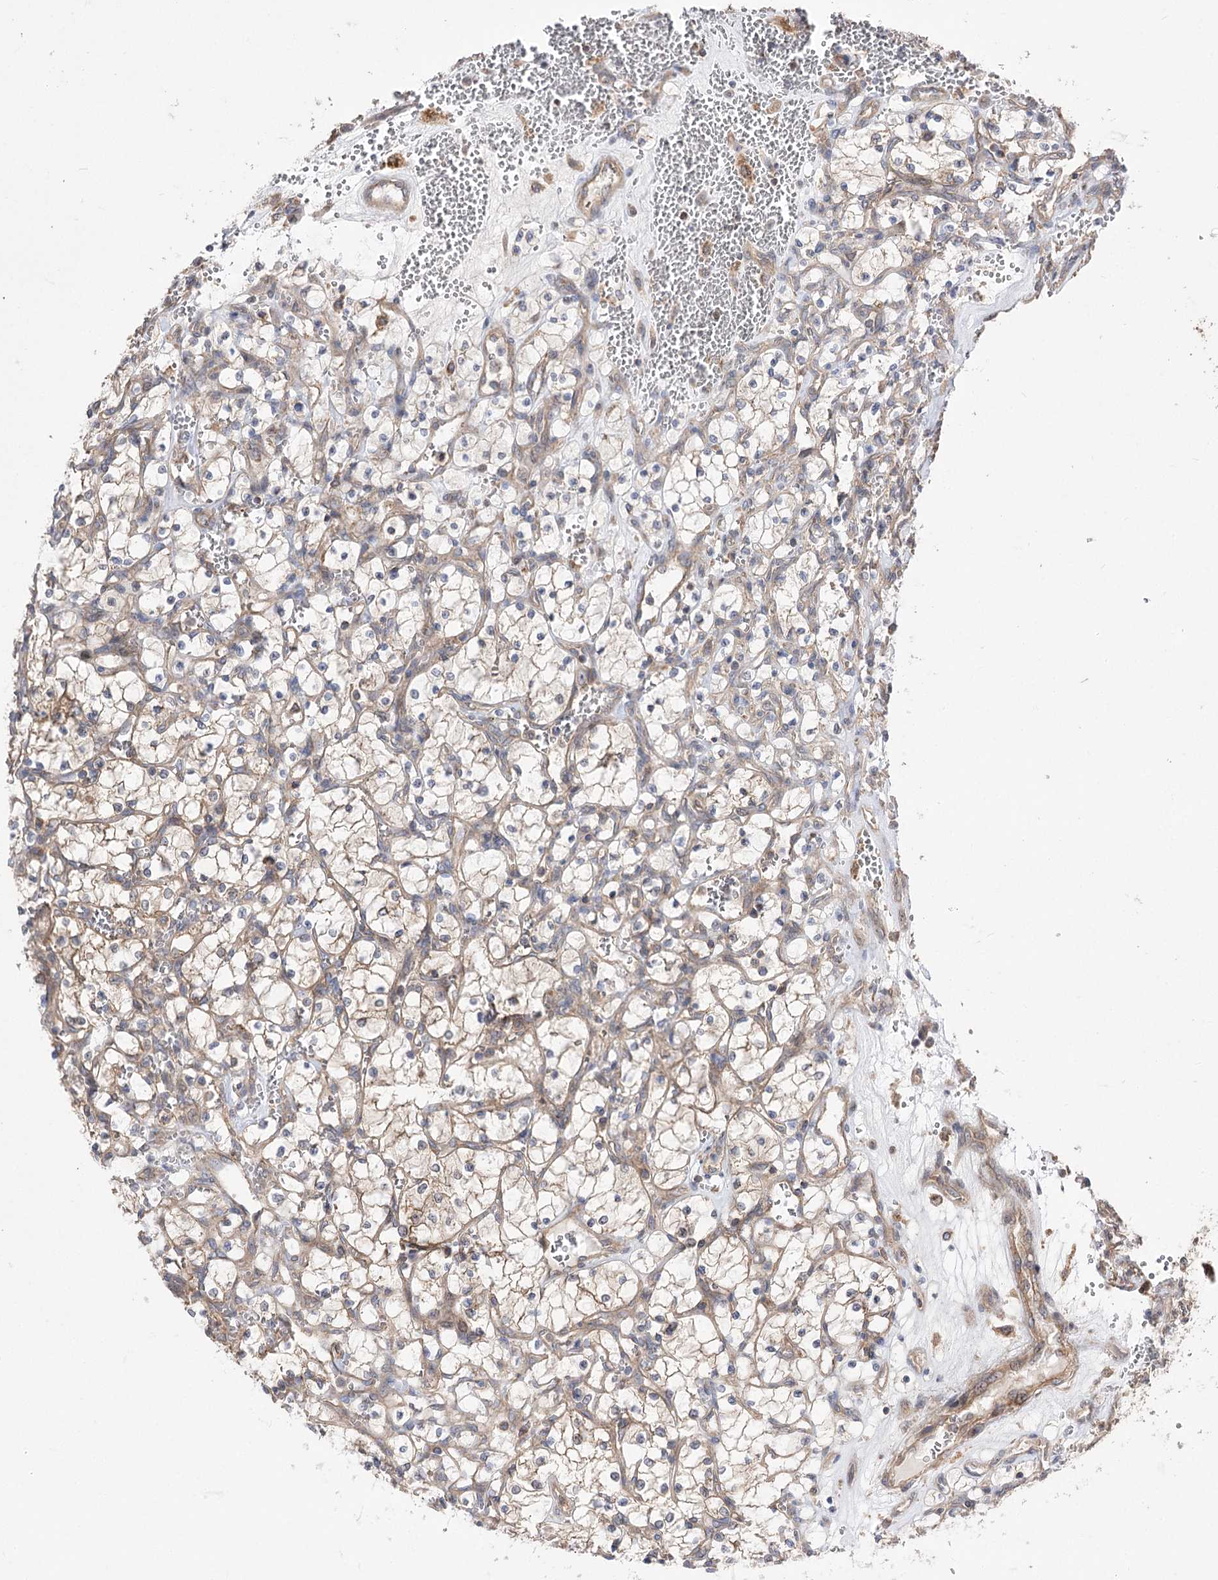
{"staining": {"intensity": "weak", "quantity": "25%-75%", "location": "cytoplasmic/membranous"}, "tissue": "renal cancer", "cell_type": "Tumor cells", "image_type": "cancer", "snomed": [{"axis": "morphology", "description": "Adenocarcinoma, NOS"}, {"axis": "topography", "description": "Kidney"}], "caption": "Immunohistochemical staining of human renal cancer (adenocarcinoma) exhibits low levels of weak cytoplasmic/membranous staining in approximately 25%-75% of tumor cells.", "gene": "XYLB", "patient": {"sex": "female", "age": 69}}